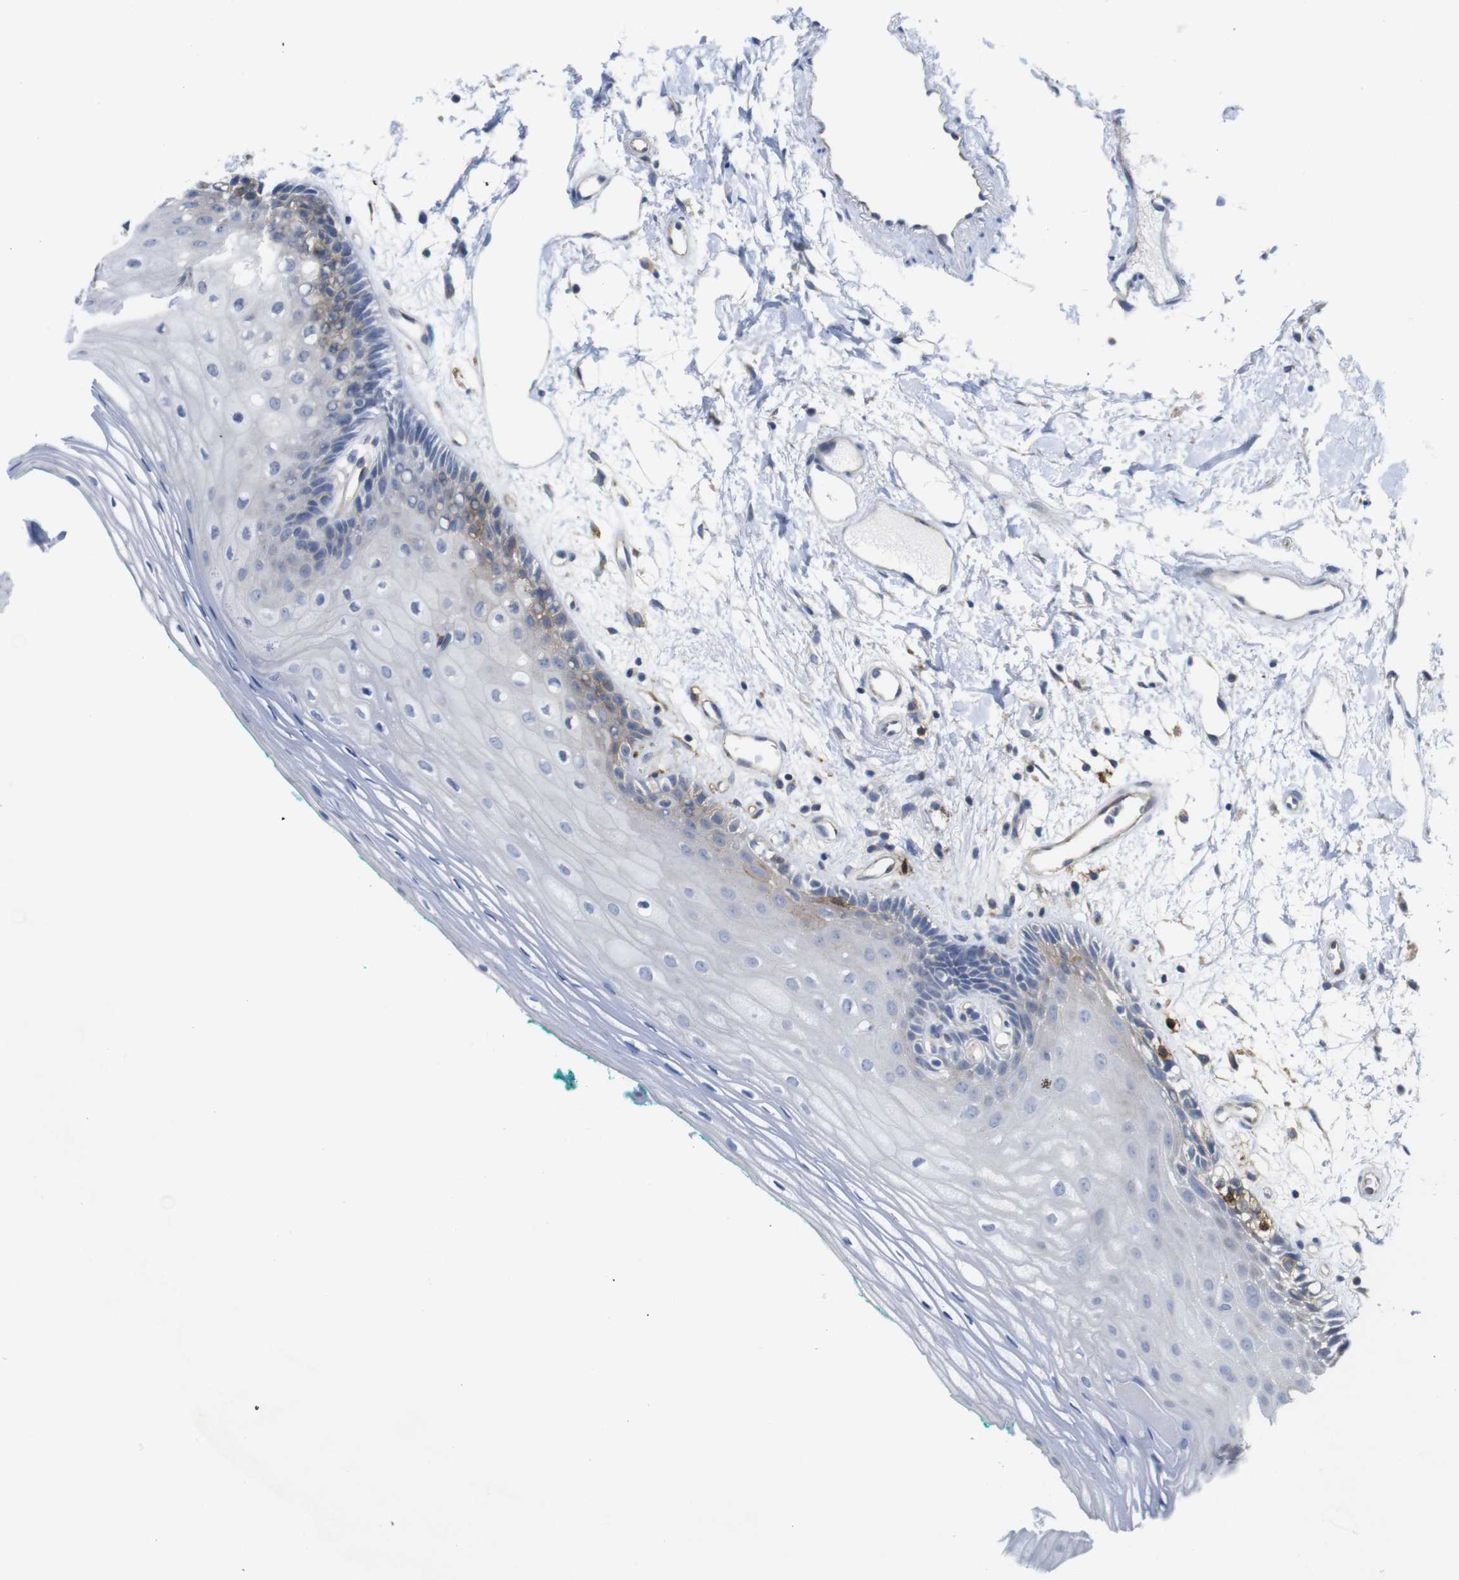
{"staining": {"intensity": "moderate", "quantity": "<25%", "location": "cytoplasmic/membranous"}, "tissue": "oral mucosa", "cell_type": "Squamous epithelial cells", "image_type": "normal", "snomed": [{"axis": "morphology", "description": "Normal tissue, NOS"}, {"axis": "topography", "description": "Skeletal muscle"}, {"axis": "topography", "description": "Oral tissue"}, {"axis": "topography", "description": "Peripheral nerve tissue"}], "caption": "Protein expression analysis of unremarkable human oral mucosa reveals moderate cytoplasmic/membranous positivity in approximately <25% of squamous epithelial cells.", "gene": "CCR6", "patient": {"sex": "female", "age": 84}}